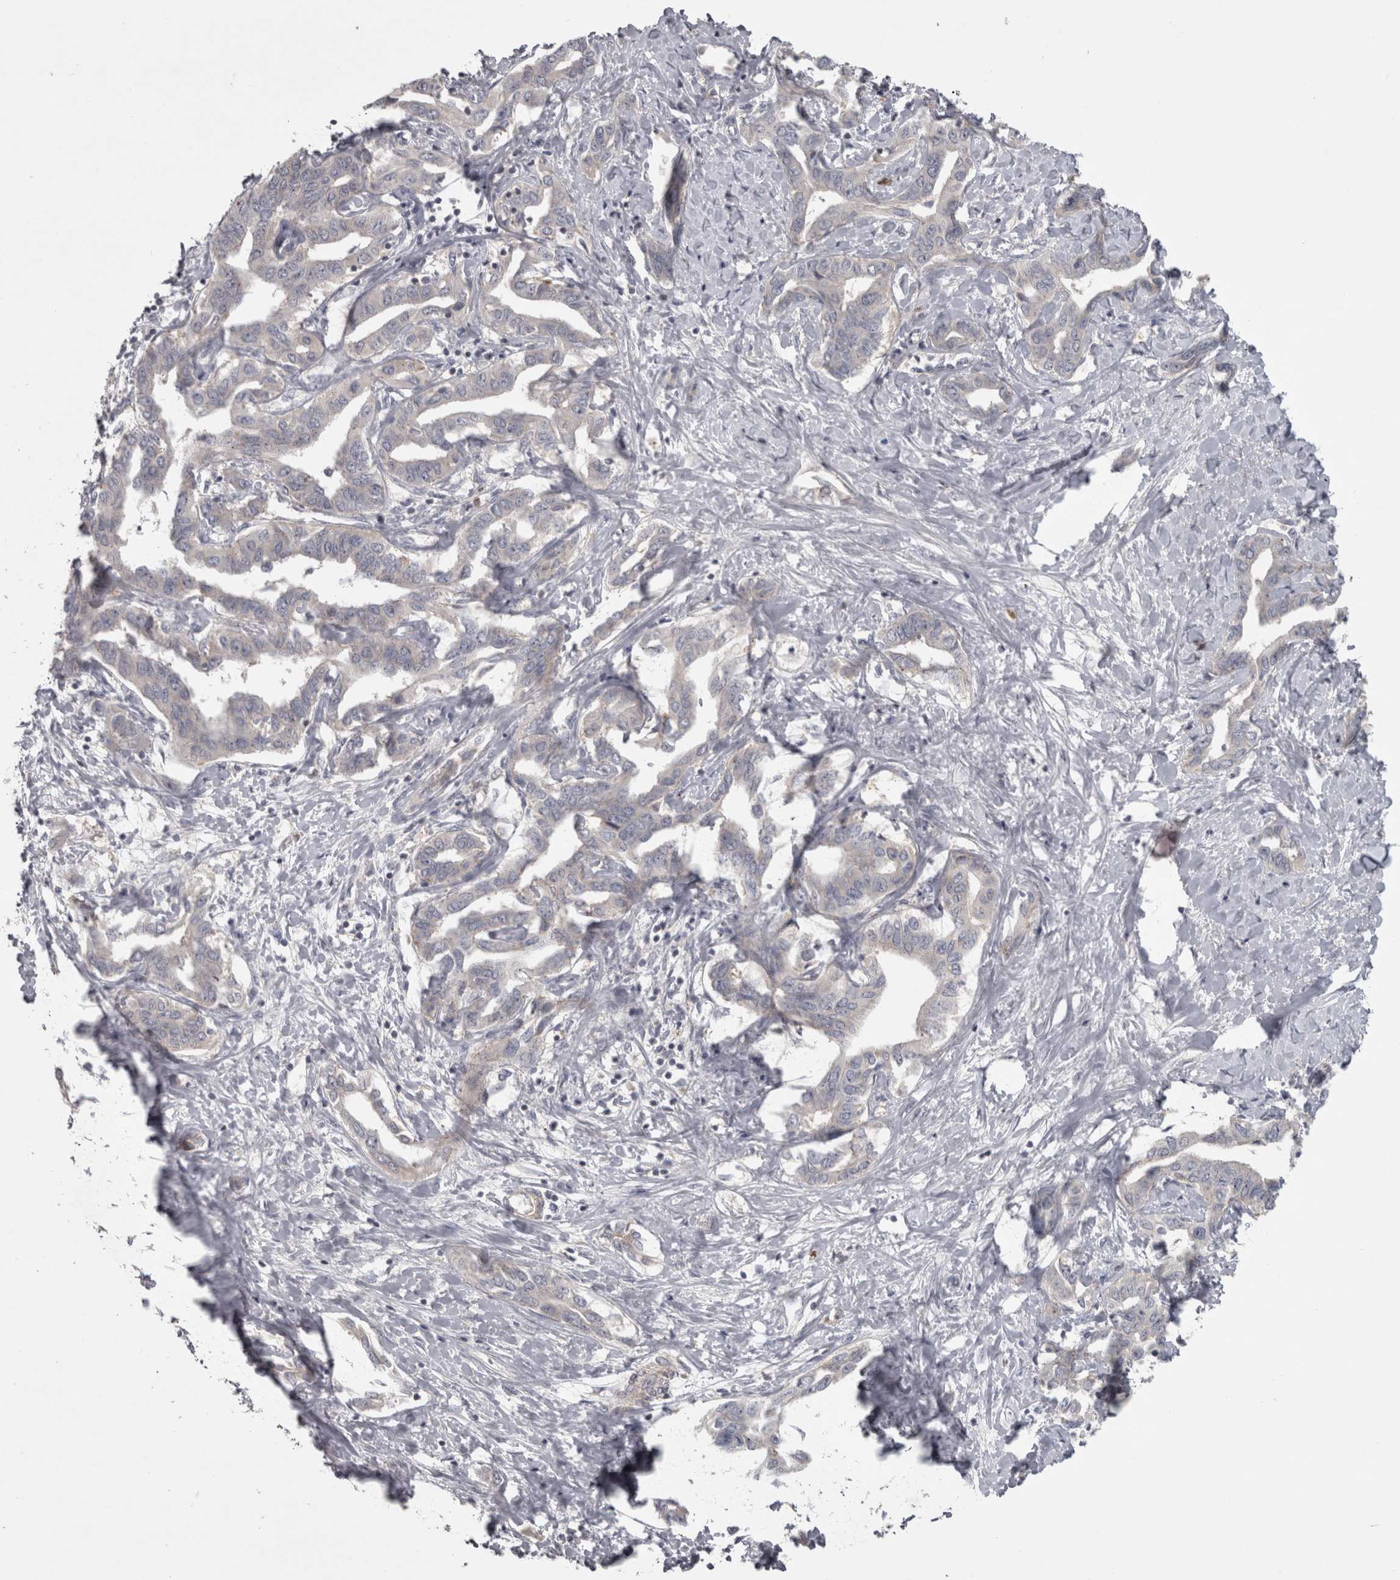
{"staining": {"intensity": "negative", "quantity": "none", "location": "none"}, "tissue": "liver cancer", "cell_type": "Tumor cells", "image_type": "cancer", "snomed": [{"axis": "morphology", "description": "Cholangiocarcinoma"}, {"axis": "topography", "description": "Liver"}], "caption": "Immunohistochemistry (IHC) micrograph of liver cholangiocarcinoma stained for a protein (brown), which shows no positivity in tumor cells.", "gene": "SLCO5A1", "patient": {"sex": "male", "age": 59}}